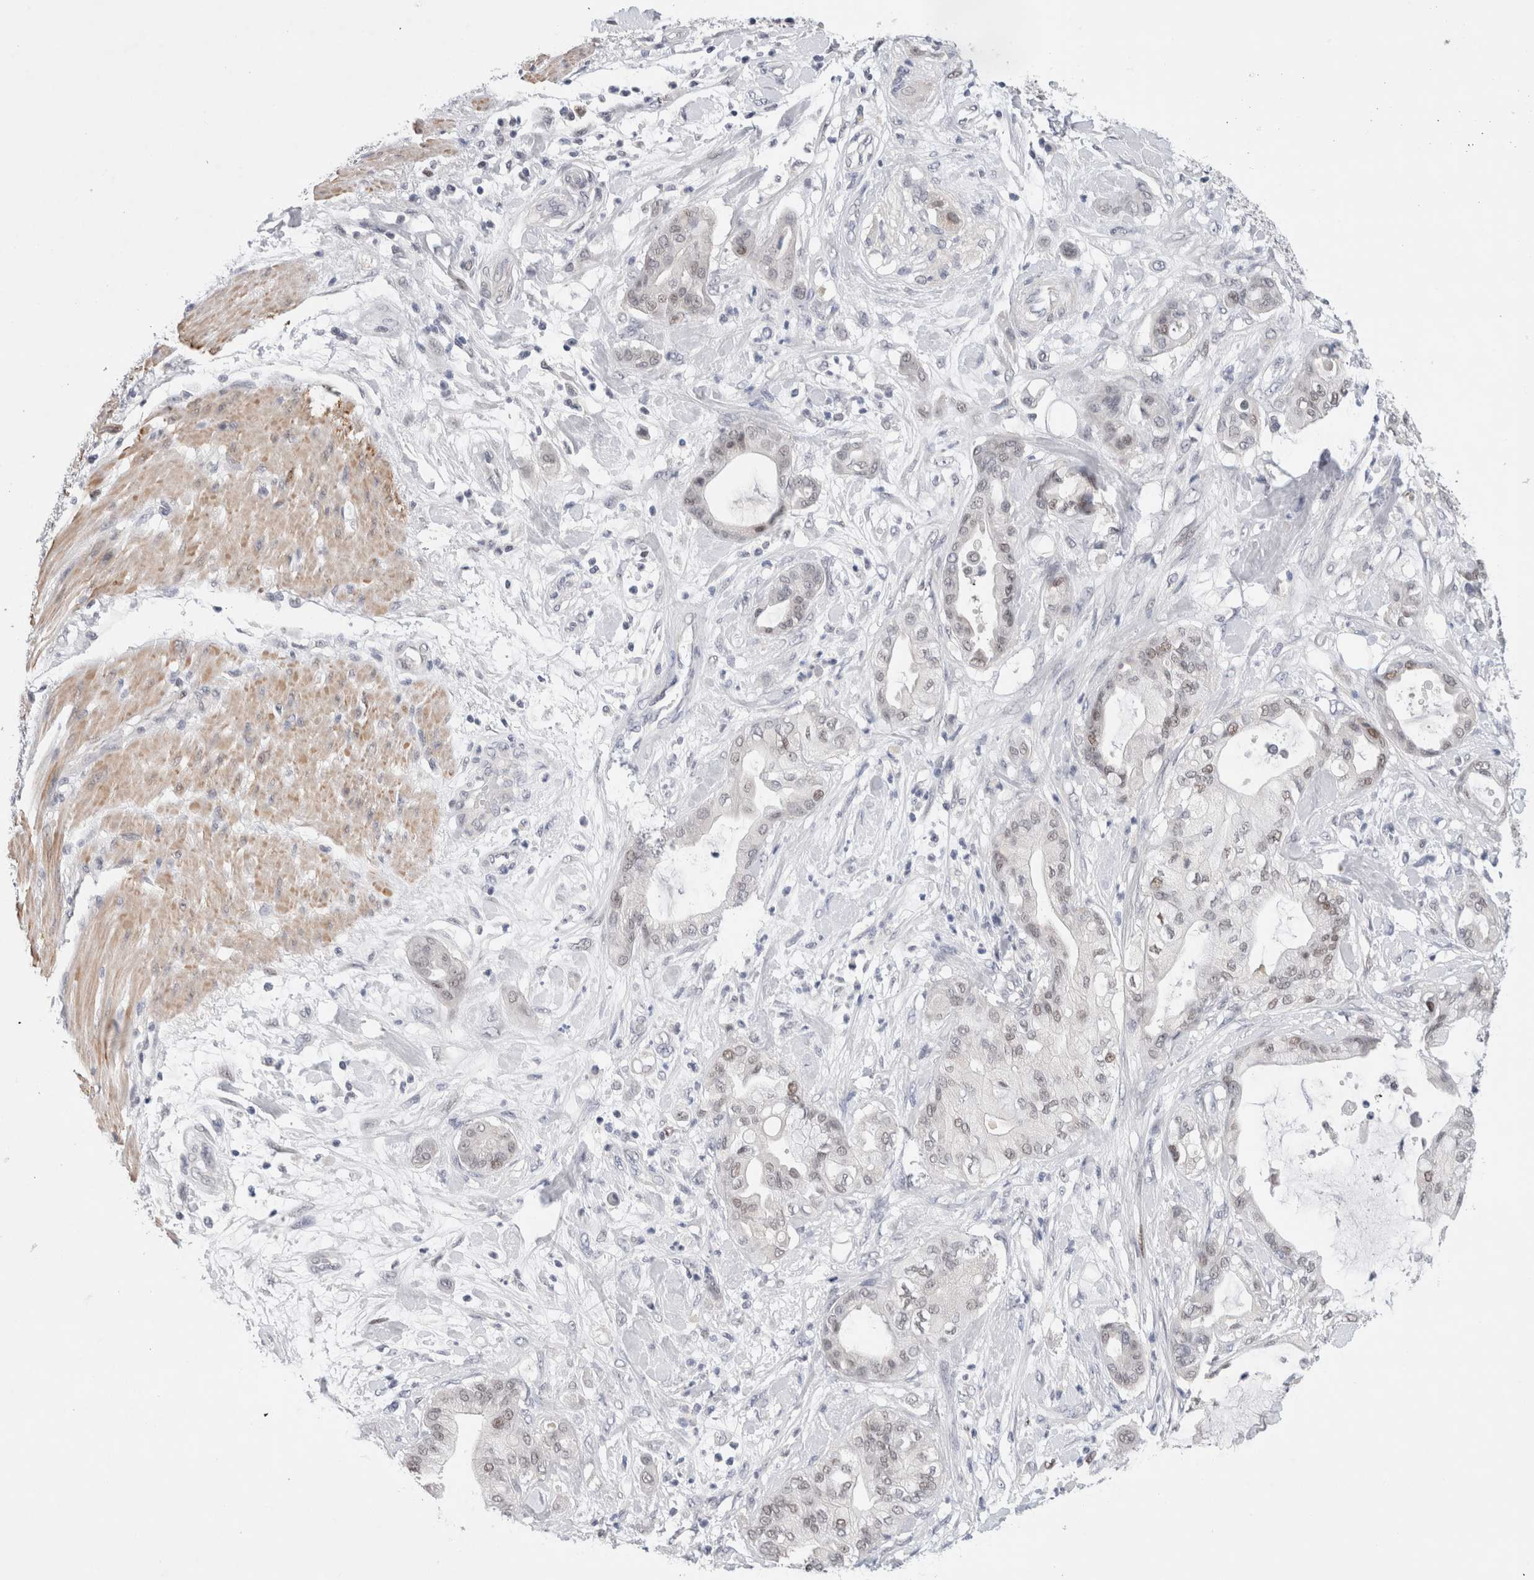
{"staining": {"intensity": "weak", "quantity": "<25%", "location": "nuclear"}, "tissue": "pancreatic cancer", "cell_type": "Tumor cells", "image_type": "cancer", "snomed": [{"axis": "morphology", "description": "Adenocarcinoma, NOS"}, {"axis": "morphology", "description": "Adenocarcinoma, metastatic, NOS"}, {"axis": "topography", "description": "Lymph node"}, {"axis": "topography", "description": "Pancreas"}, {"axis": "topography", "description": "Duodenum"}], "caption": "Tumor cells show no significant protein expression in pancreatic cancer.", "gene": "KNL1", "patient": {"sex": "female", "age": 64}}